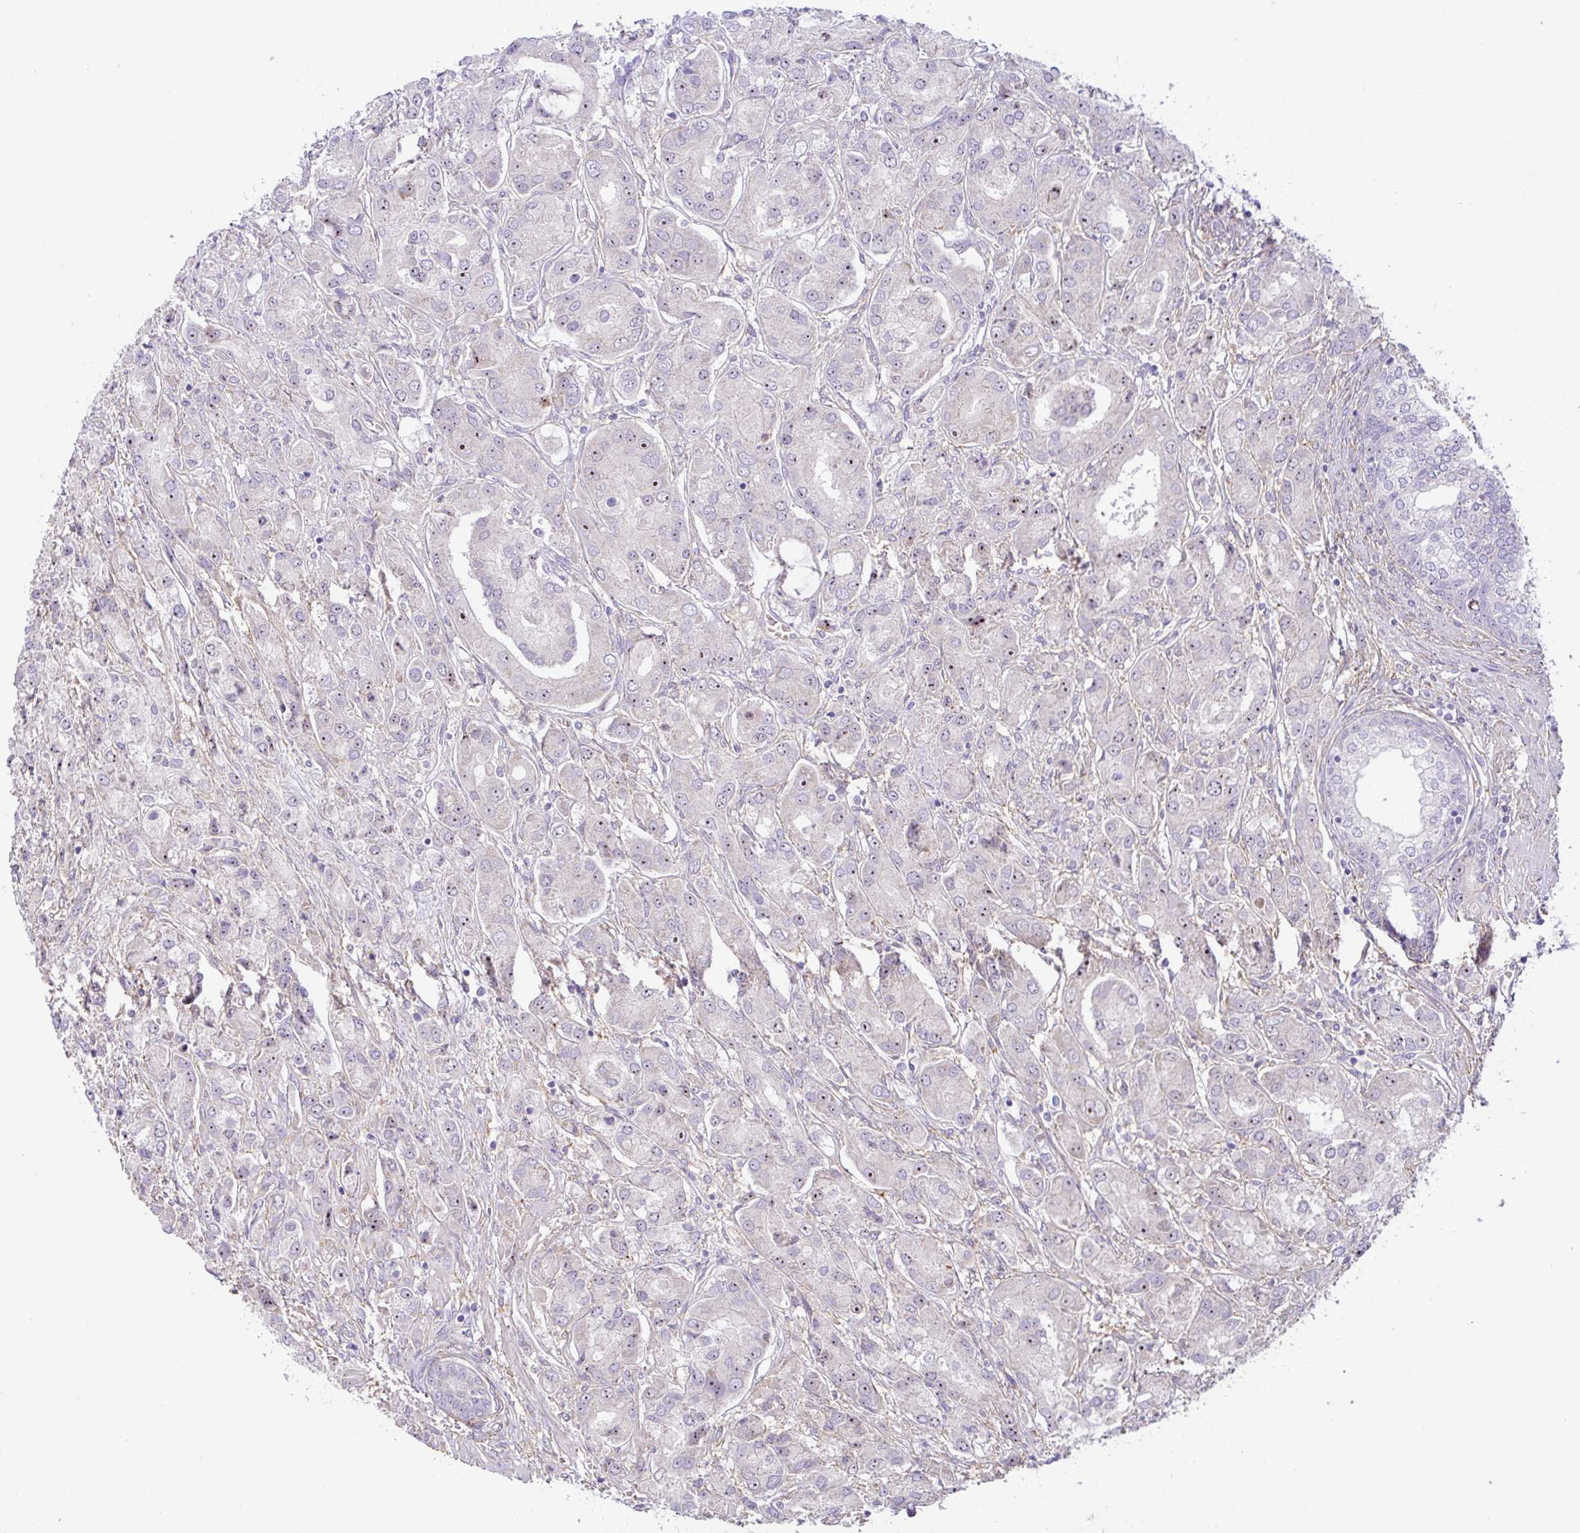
{"staining": {"intensity": "moderate", "quantity": "<25%", "location": "nuclear"}, "tissue": "prostate cancer", "cell_type": "Tumor cells", "image_type": "cancer", "snomed": [{"axis": "morphology", "description": "Adenocarcinoma, High grade"}, {"axis": "topography", "description": "Prostate"}], "caption": "Prostate cancer (high-grade adenocarcinoma) tissue exhibits moderate nuclear positivity in approximately <25% of tumor cells", "gene": "MXRA8", "patient": {"sex": "male", "age": 67}}